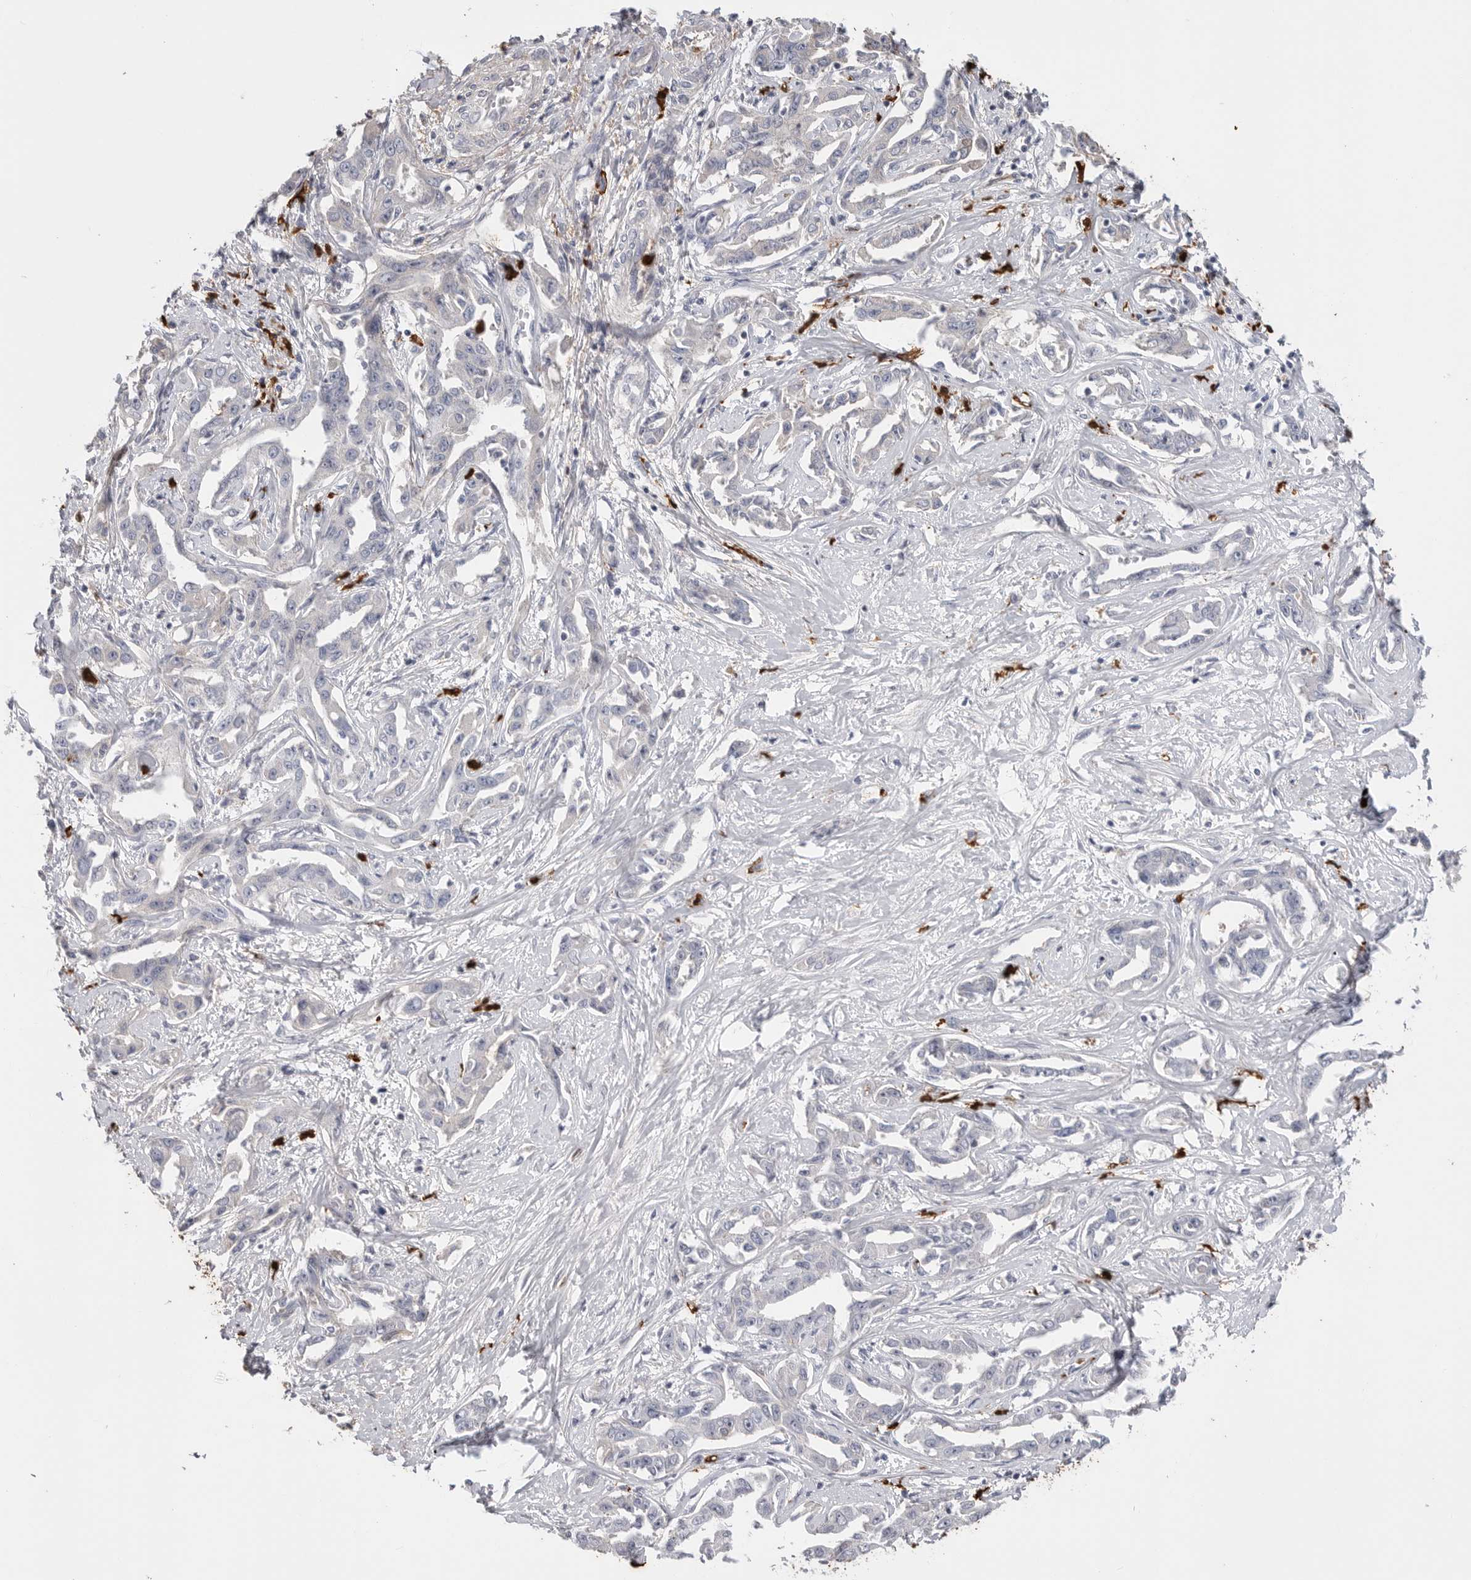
{"staining": {"intensity": "weak", "quantity": "25%-75%", "location": "cytoplasmic/membranous"}, "tissue": "liver cancer", "cell_type": "Tumor cells", "image_type": "cancer", "snomed": [{"axis": "morphology", "description": "Cholangiocarcinoma"}, {"axis": "topography", "description": "Liver"}], "caption": "This is an image of IHC staining of liver cancer, which shows weak positivity in the cytoplasmic/membranous of tumor cells.", "gene": "CYB561D1", "patient": {"sex": "male", "age": 59}}